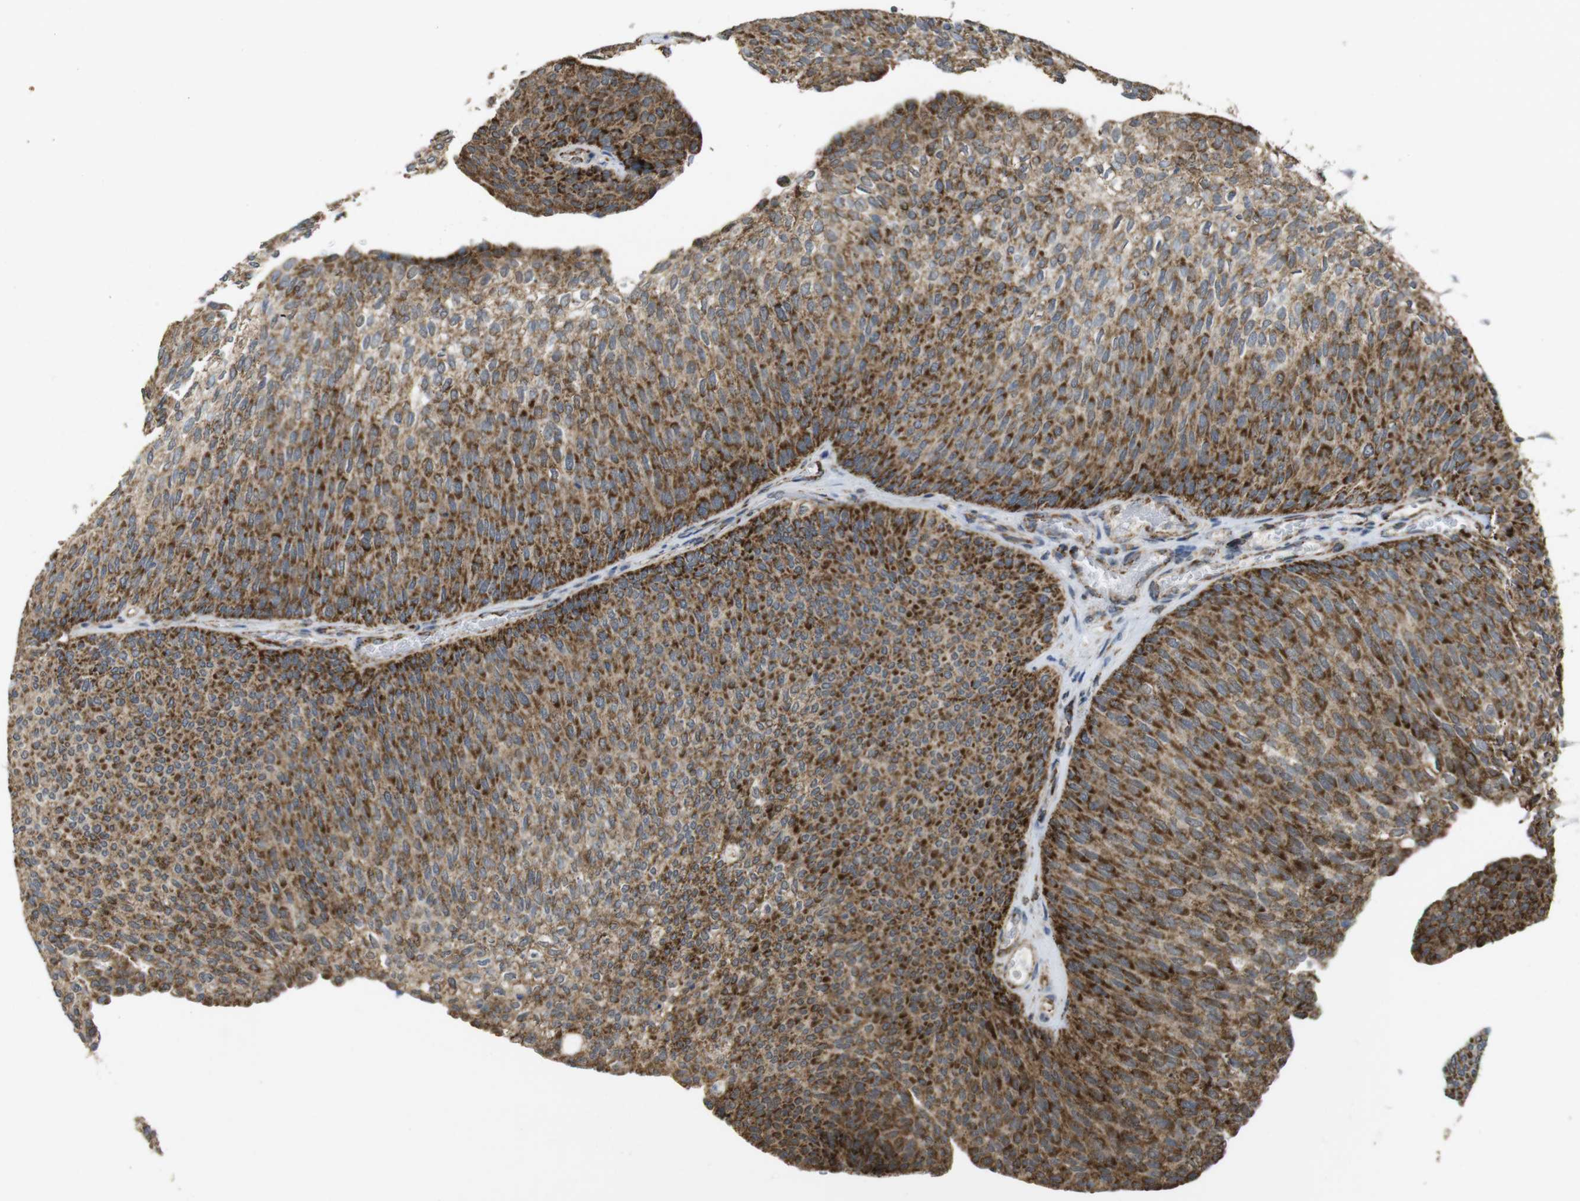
{"staining": {"intensity": "moderate", "quantity": ">75%", "location": "cytoplasmic/membranous"}, "tissue": "urothelial cancer", "cell_type": "Tumor cells", "image_type": "cancer", "snomed": [{"axis": "morphology", "description": "Urothelial carcinoma, Low grade"}, {"axis": "topography", "description": "Urinary bladder"}], "caption": "The histopathology image shows immunohistochemical staining of urothelial carcinoma (low-grade). There is moderate cytoplasmic/membranous staining is present in approximately >75% of tumor cells. The protein is shown in brown color, while the nuclei are stained blue.", "gene": "CALHM2", "patient": {"sex": "female", "age": 79}}